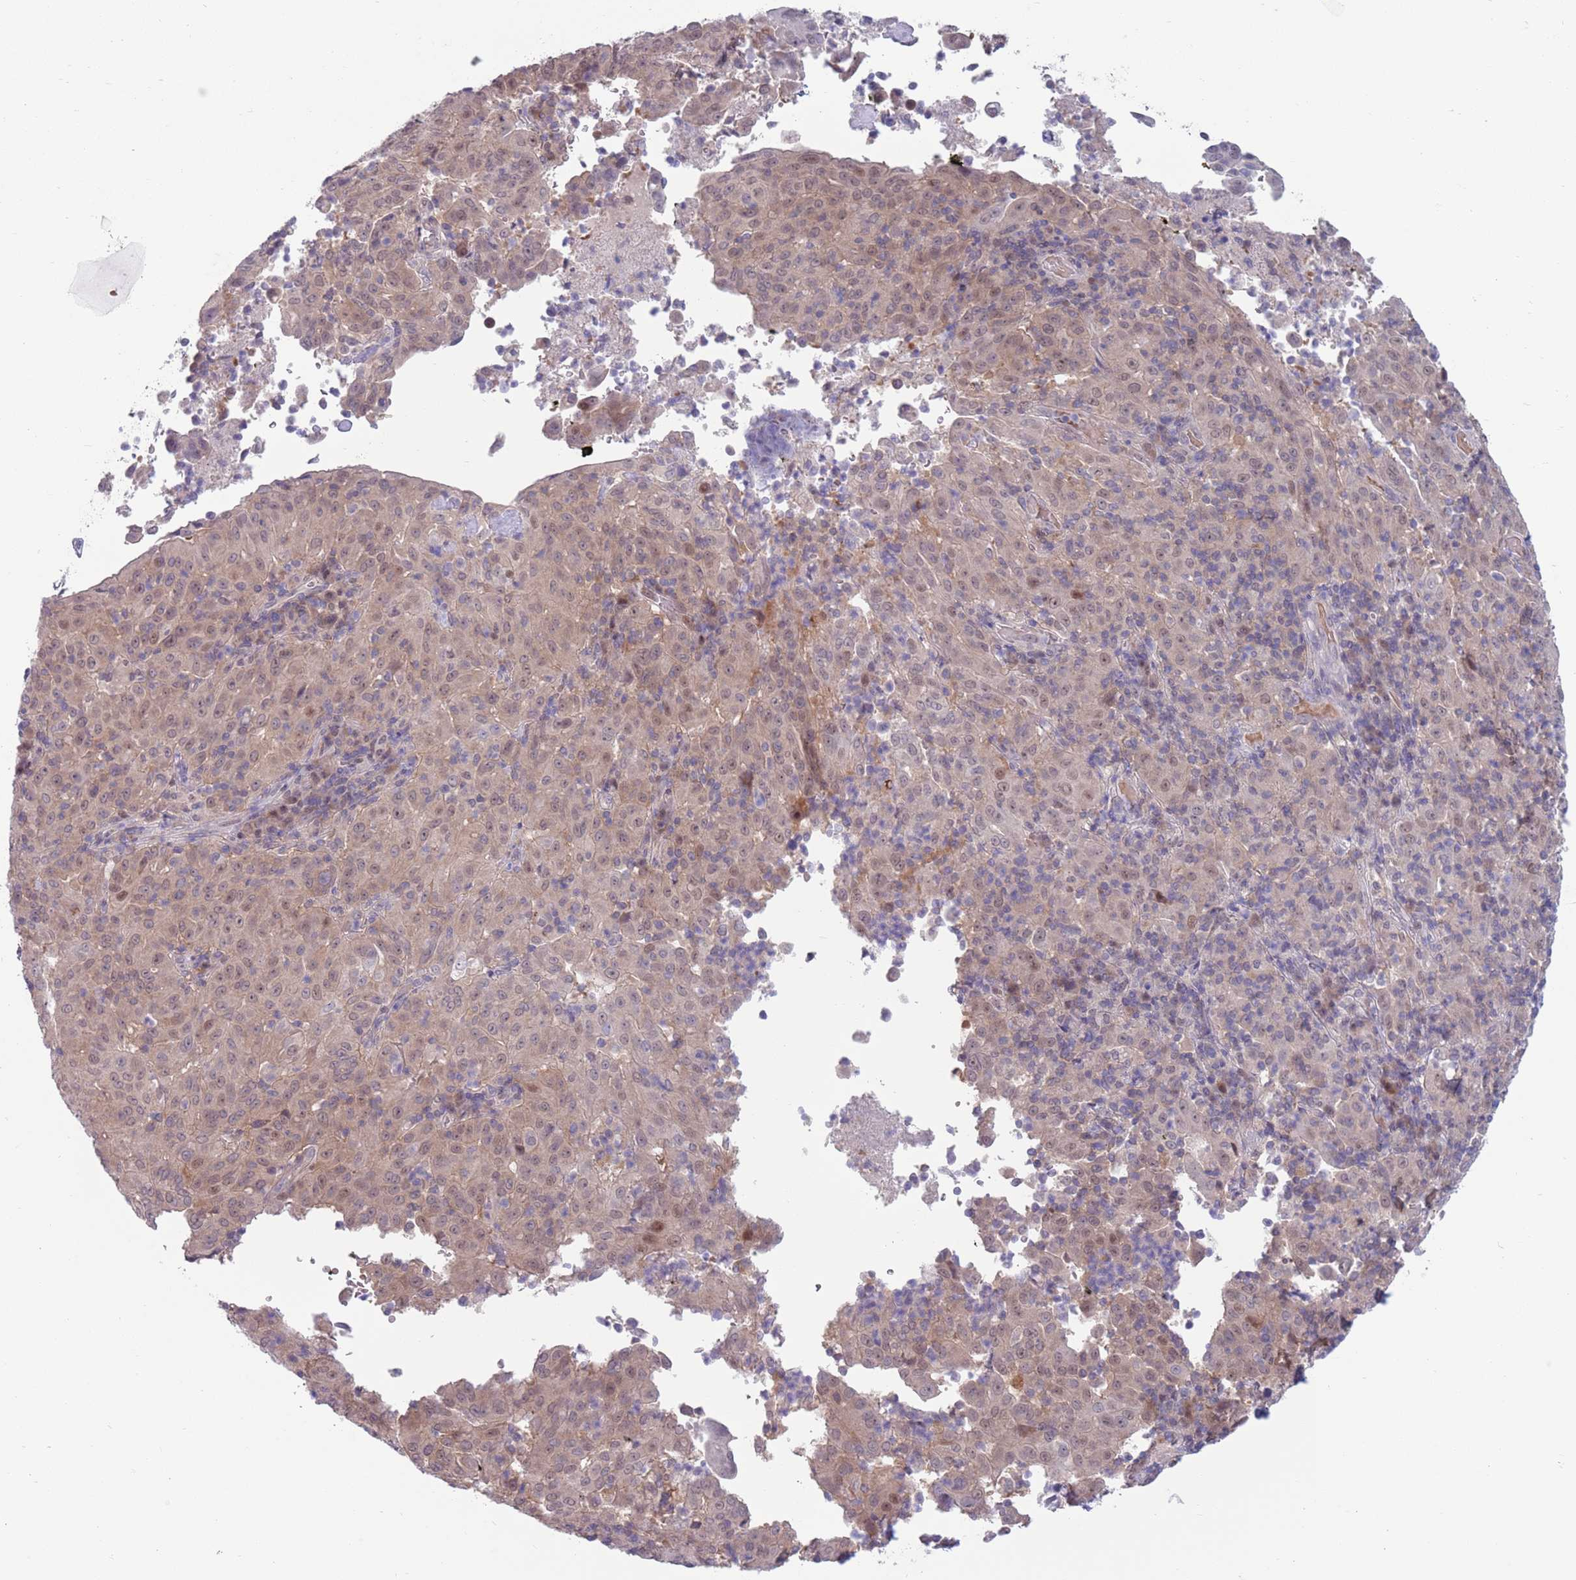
{"staining": {"intensity": "negative", "quantity": "none", "location": "none"}, "tissue": "pancreatic cancer", "cell_type": "Tumor cells", "image_type": "cancer", "snomed": [{"axis": "morphology", "description": "Adenocarcinoma, NOS"}, {"axis": "topography", "description": "Pancreas"}], "caption": "DAB (3,3'-diaminobenzidine) immunohistochemical staining of pancreatic cancer (adenocarcinoma) reveals no significant positivity in tumor cells. (Immunohistochemistry, brightfield microscopy, high magnification).", "gene": "CLNS1A", "patient": {"sex": "male", "age": 63}}